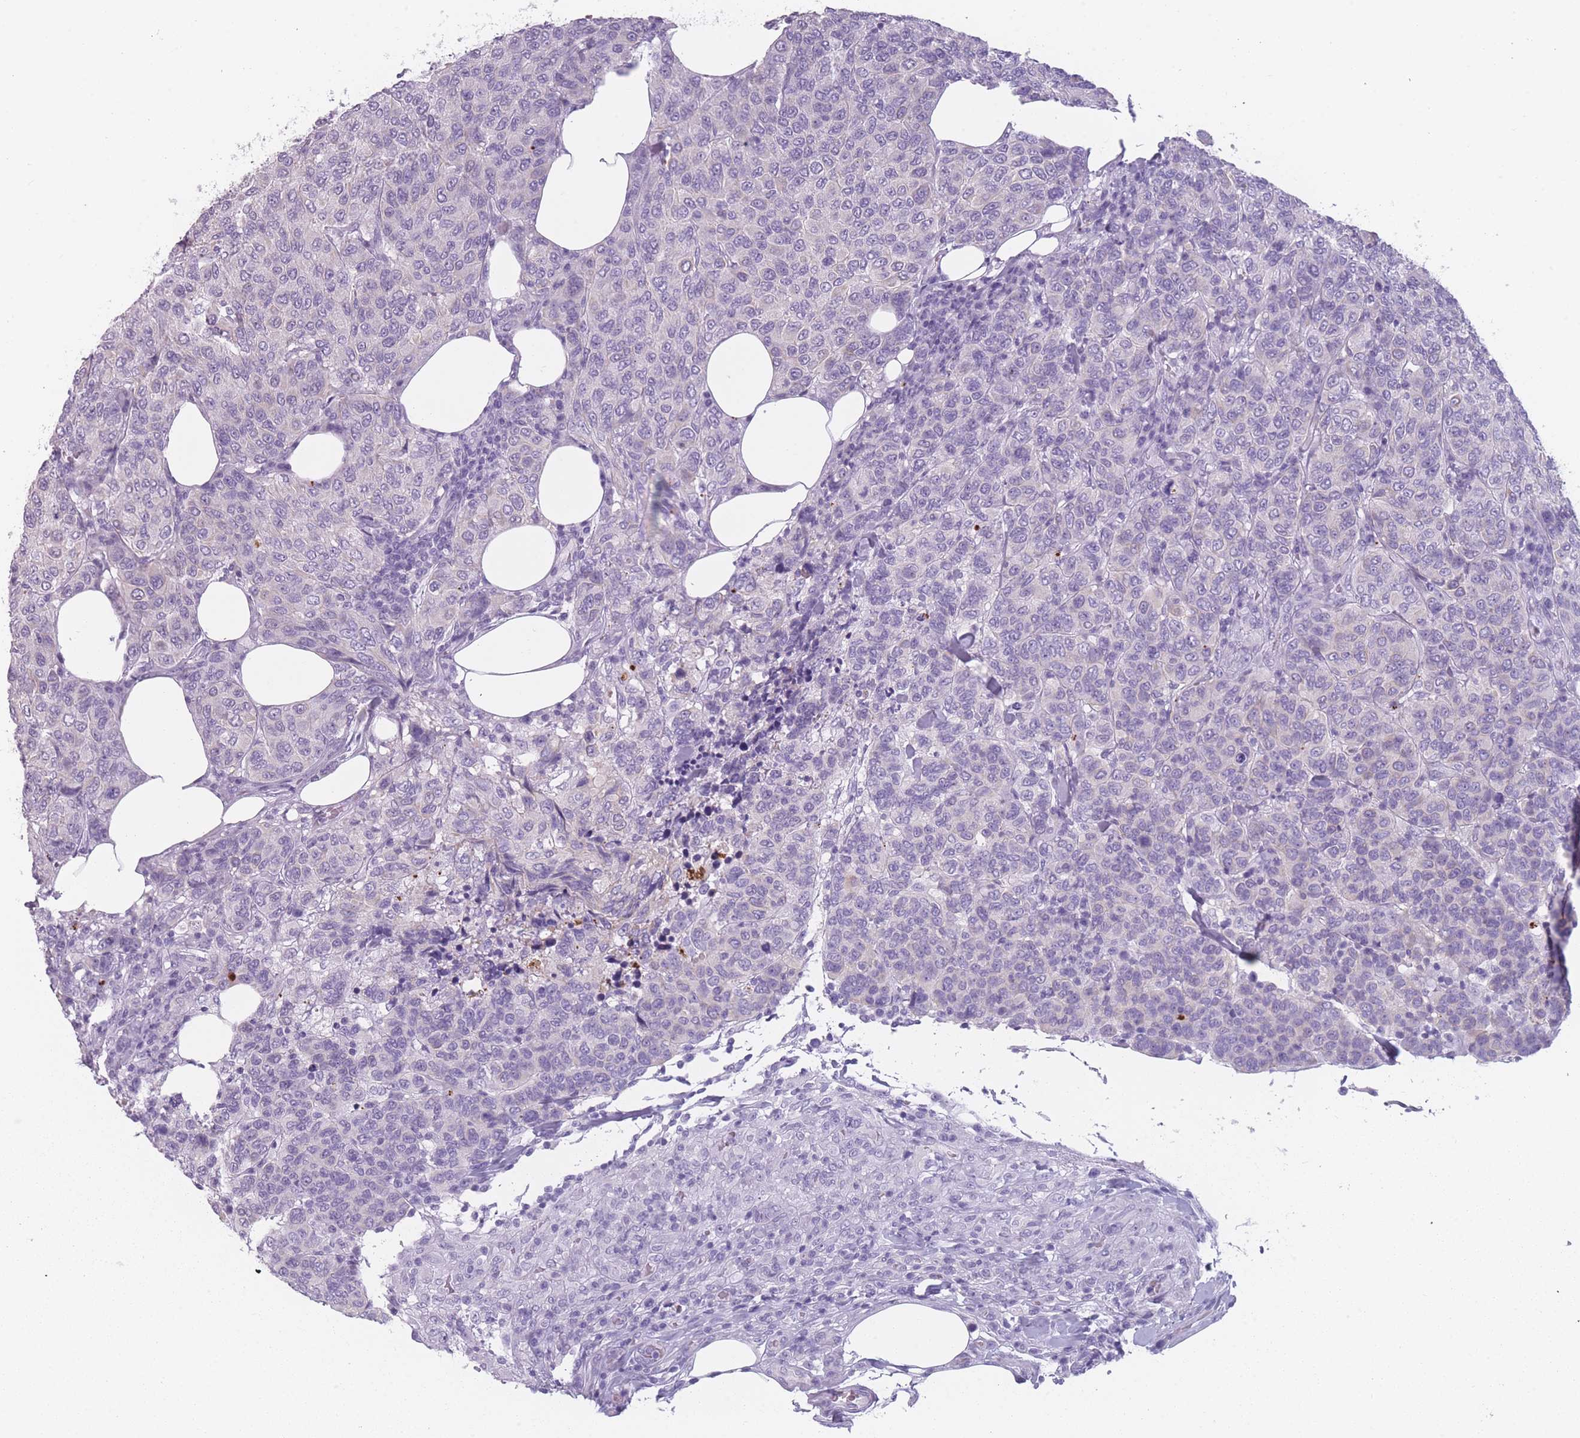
{"staining": {"intensity": "negative", "quantity": "none", "location": "none"}, "tissue": "breast cancer", "cell_type": "Tumor cells", "image_type": "cancer", "snomed": [{"axis": "morphology", "description": "Duct carcinoma"}, {"axis": "topography", "description": "Breast"}], "caption": "Breast cancer stained for a protein using immunohistochemistry reveals no positivity tumor cells.", "gene": "PPFIA3", "patient": {"sex": "female", "age": 55}}